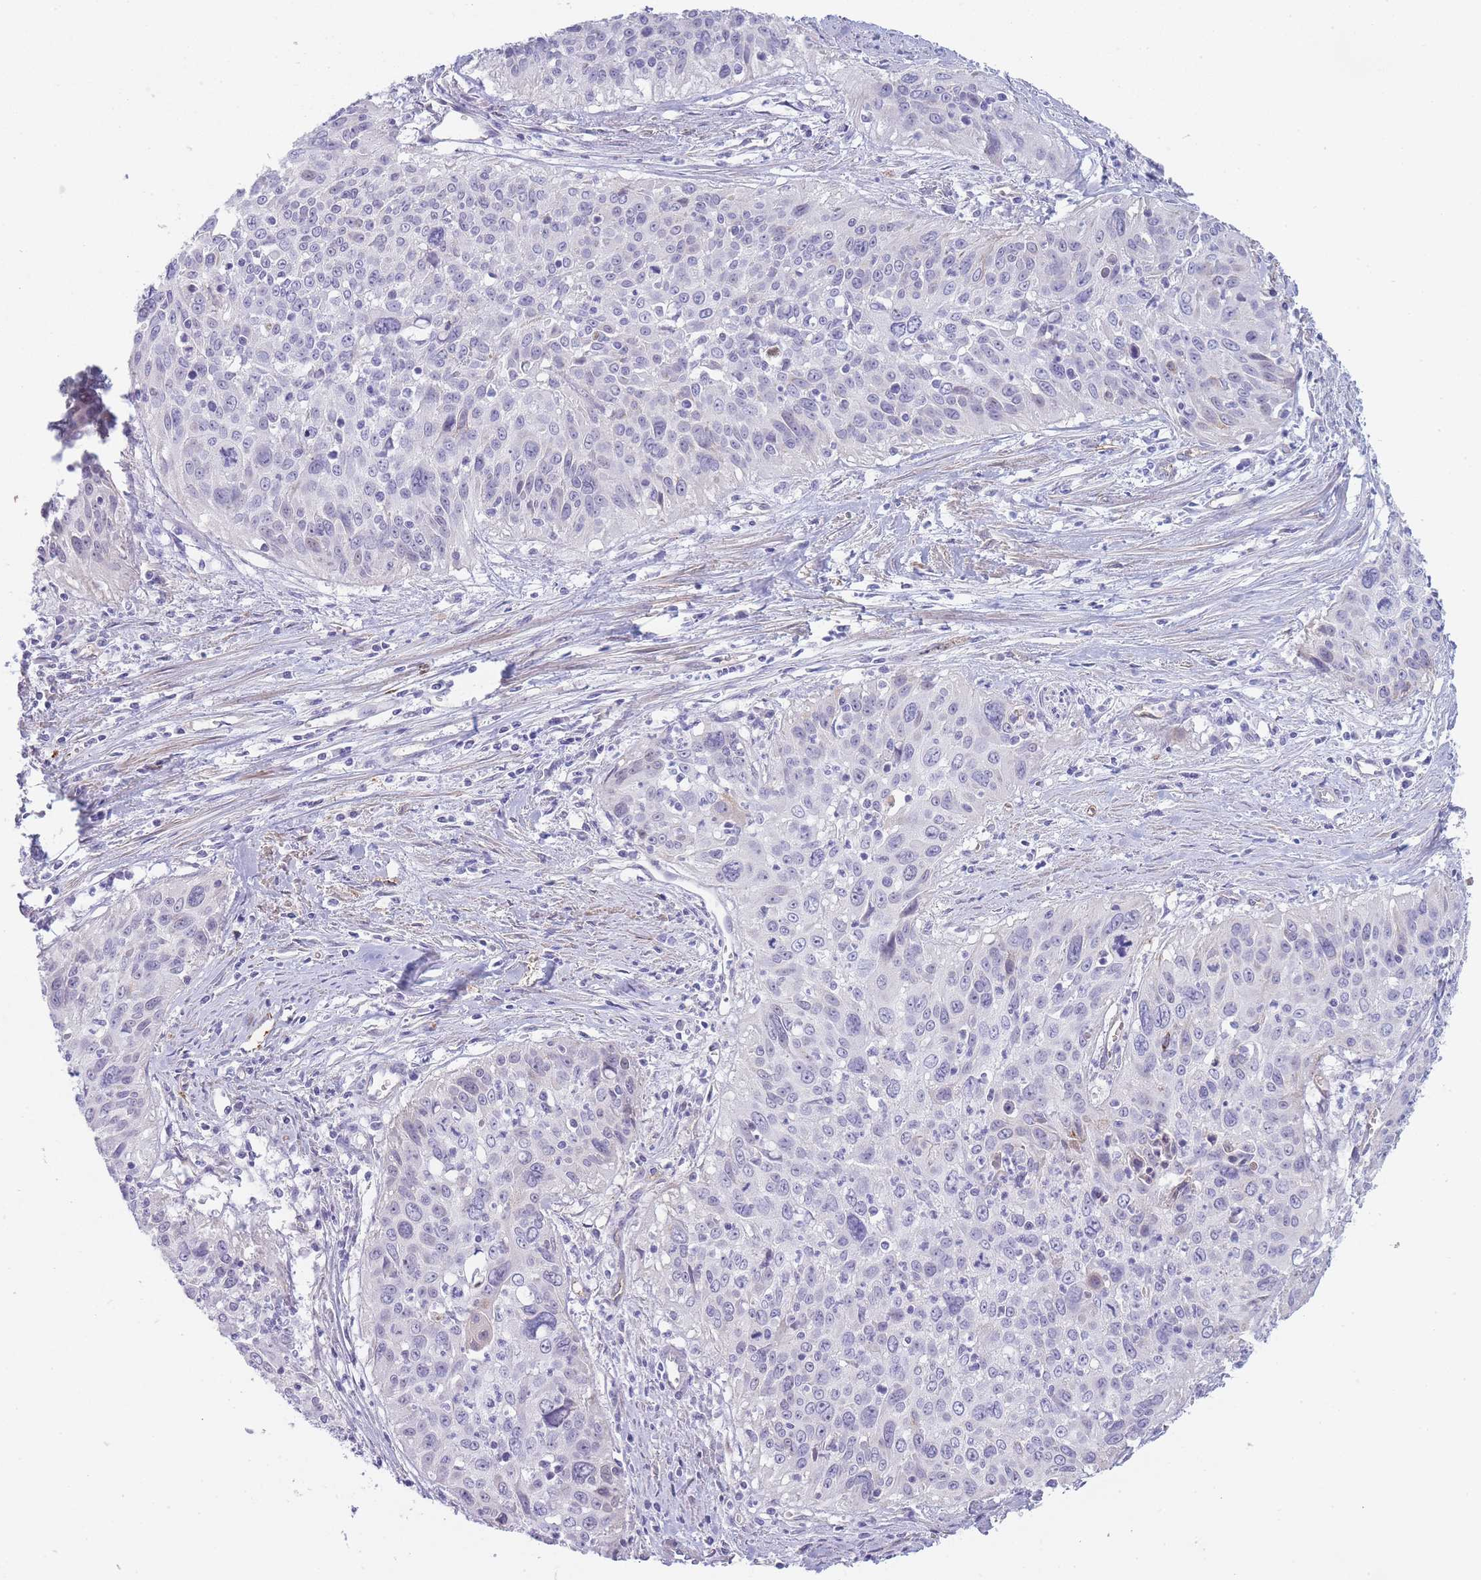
{"staining": {"intensity": "negative", "quantity": "none", "location": "none"}, "tissue": "cervical cancer", "cell_type": "Tumor cells", "image_type": "cancer", "snomed": [{"axis": "morphology", "description": "Squamous cell carcinoma, NOS"}, {"axis": "topography", "description": "Cervix"}], "caption": "Immunohistochemistry (IHC) of human cervical squamous cell carcinoma shows no positivity in tumor cells.", "gene": "UTP14A", "patient": {"sex": "female", "age": 55}}